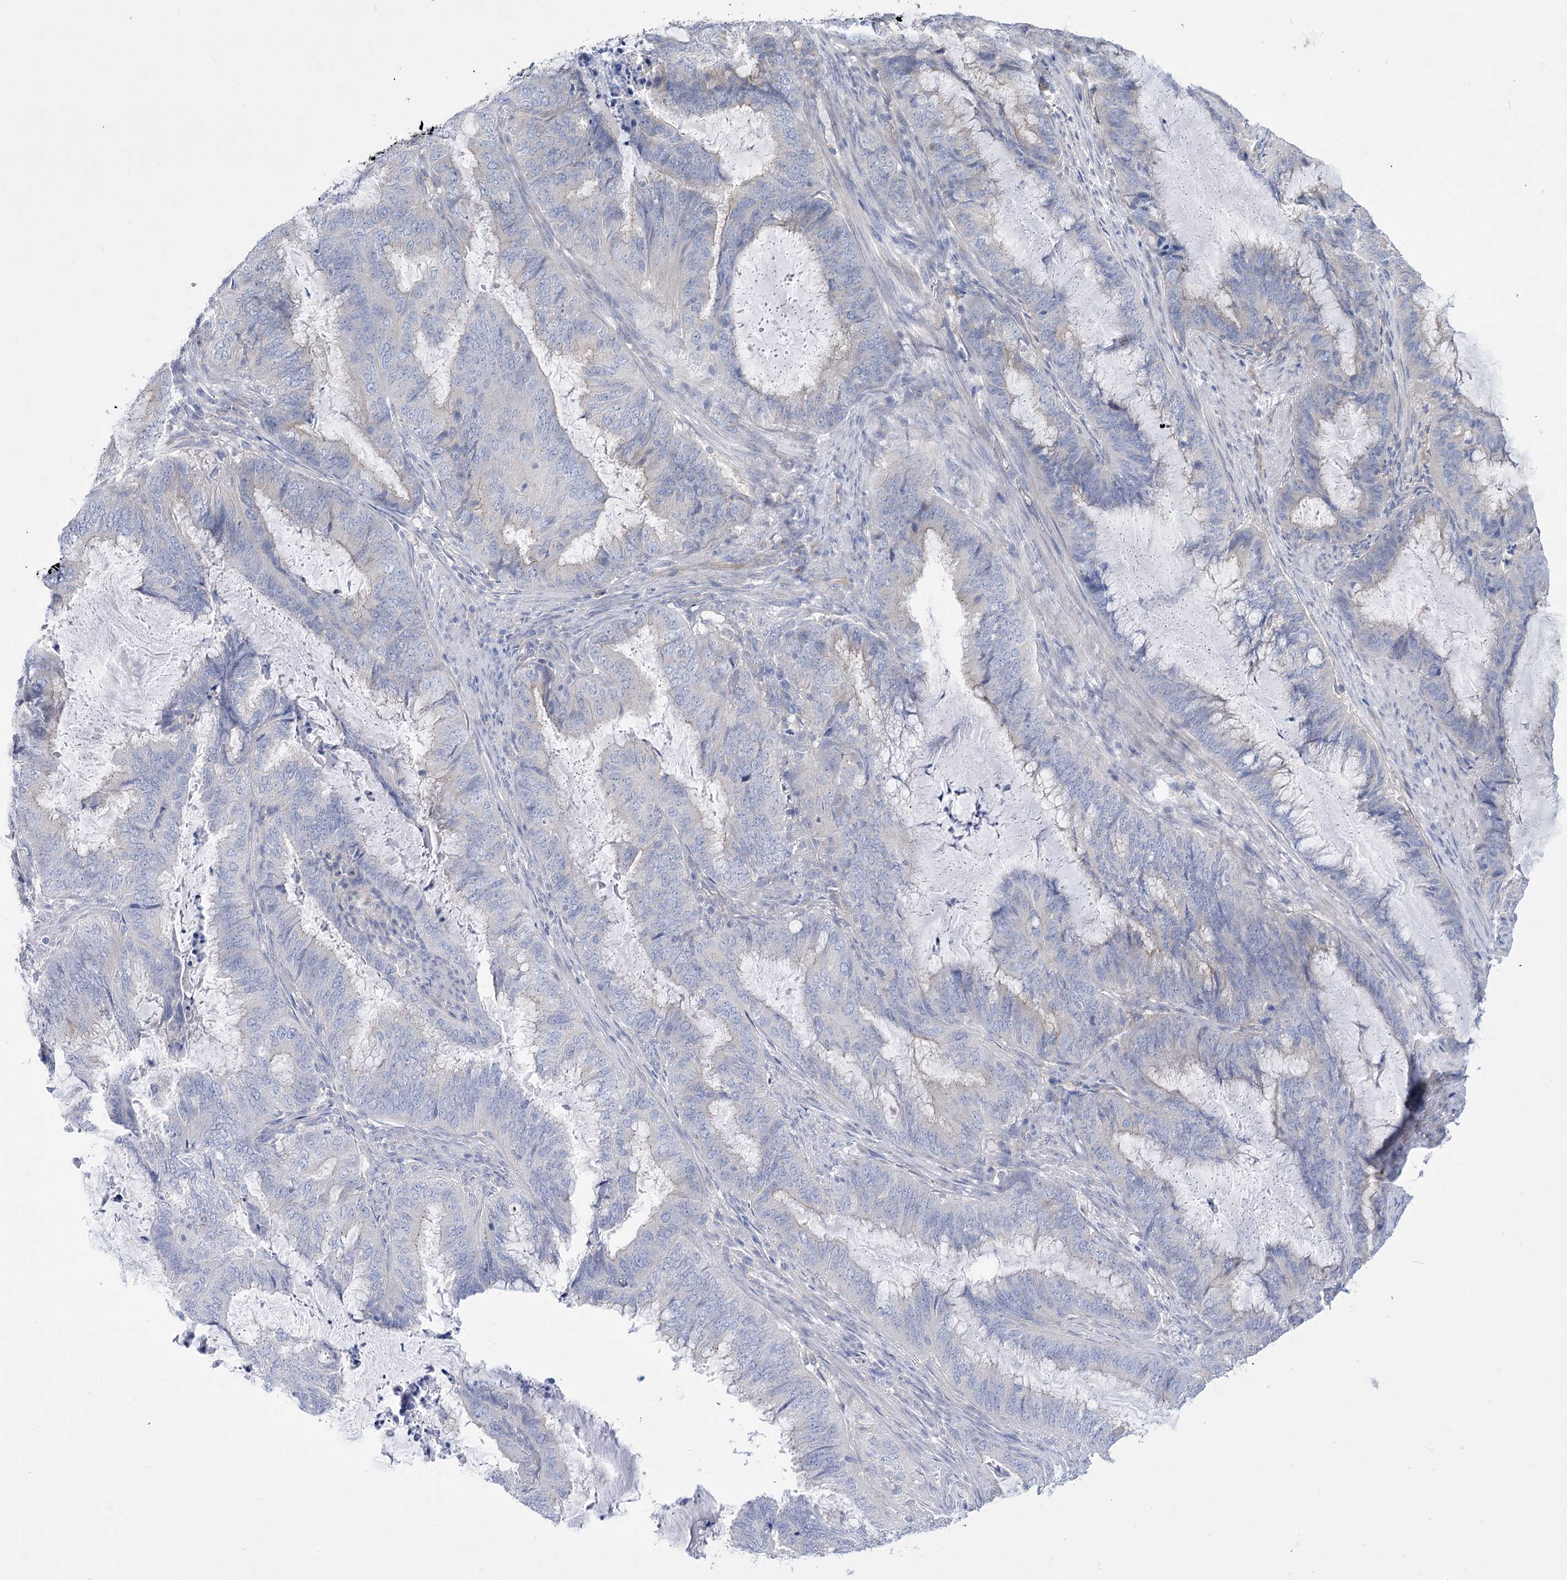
{"staining": {"intensity": "negative", "quantity": "none", "location": "none"}, "tissue": "endometrial cancer", "cell_type": "Tumor cells", "image_type": "cancer", "snomed": [{"axis": "morphology", "description": "Adenocarcinoma, NOS"}, {"axis": "topography", "description": "Endometrium"}], "caption": "Tumor cells show no significant positivity in endometrial cancer (adenocarcinoma).", "gene": "LRRC34", "patient": {"sex": "female", "age": 51}}